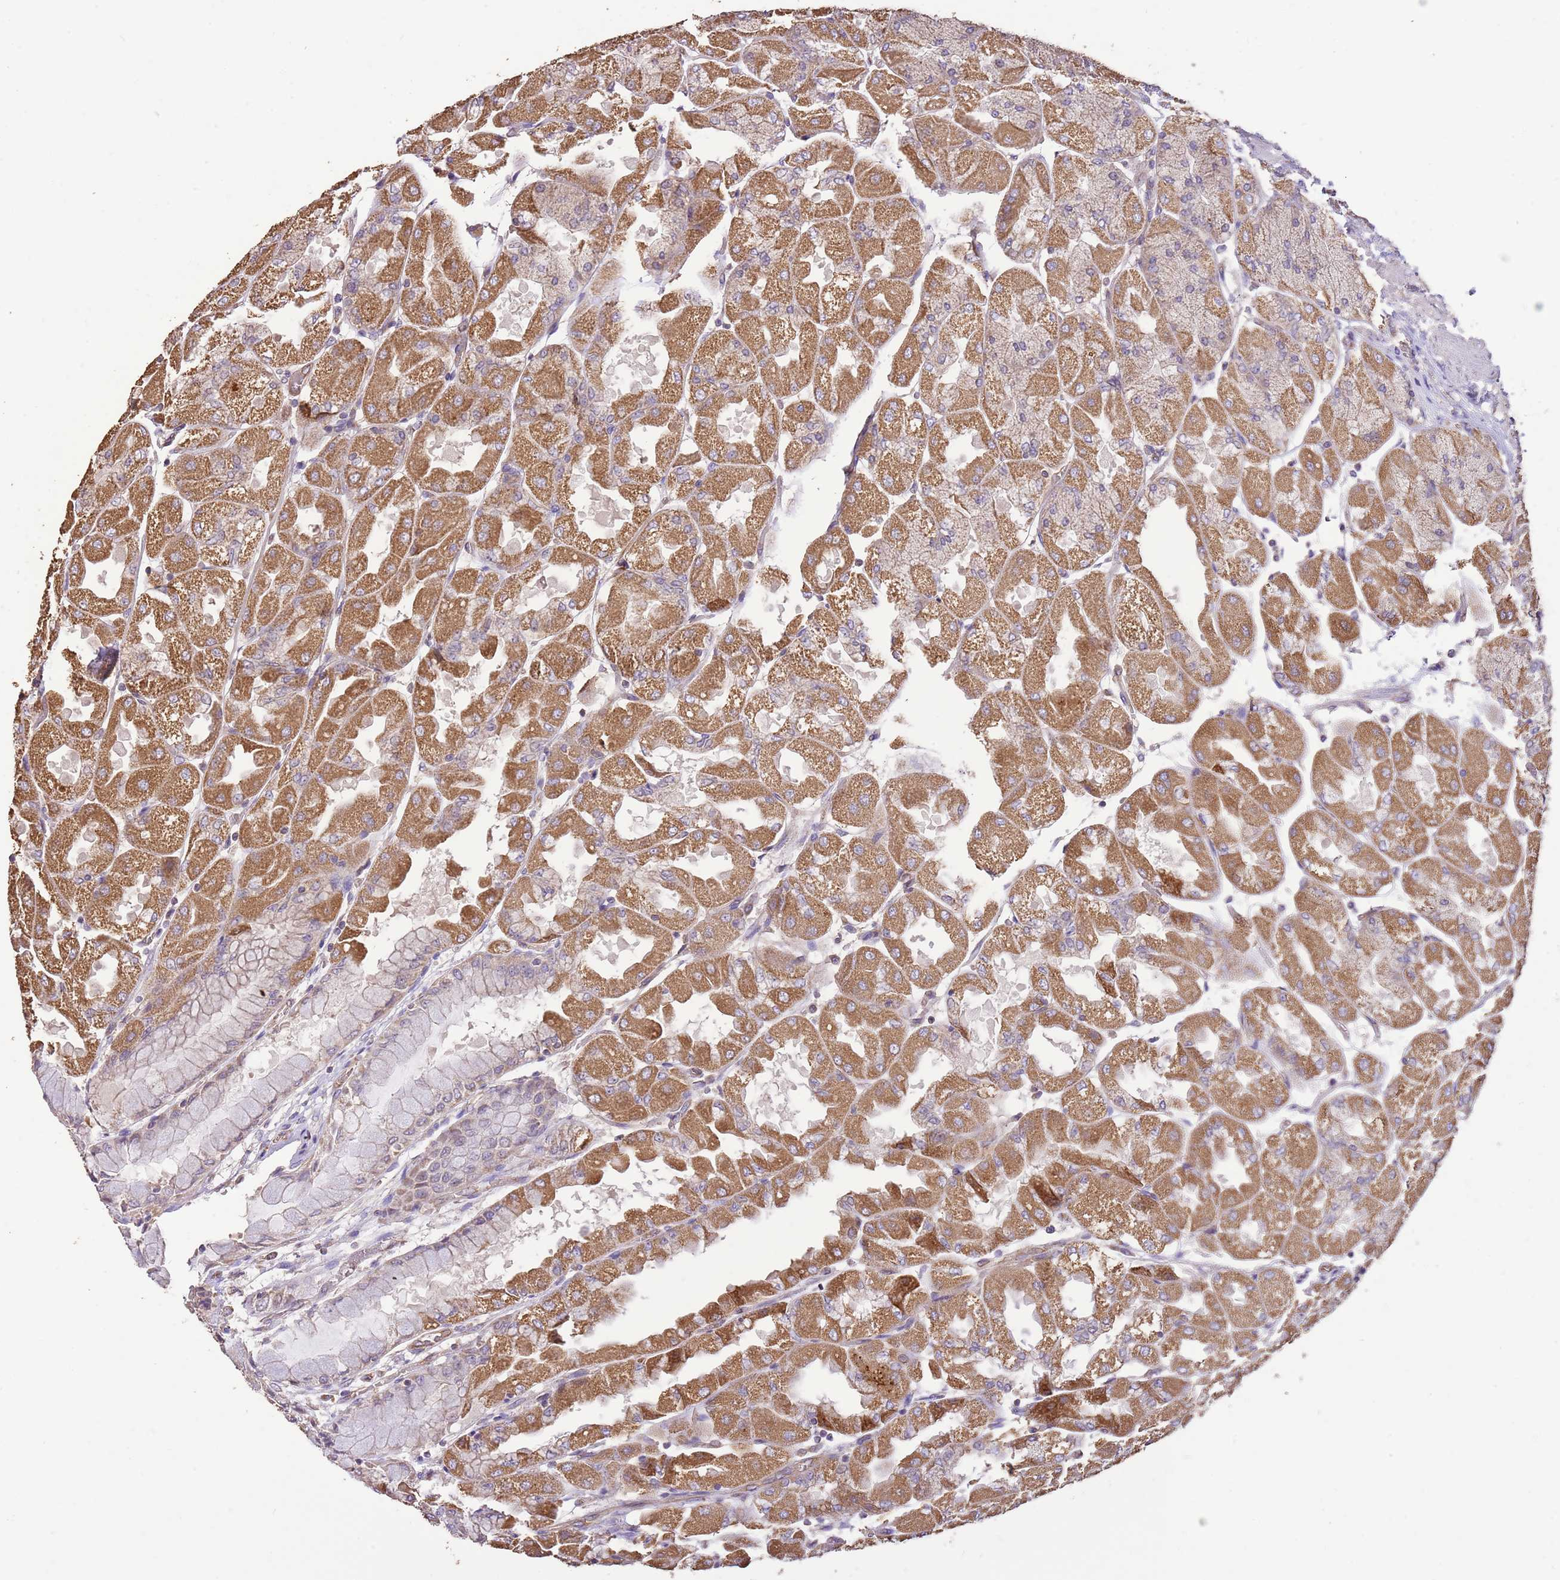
{"staining": {"intensity": "moderate", "quantity": ">75%", "location": "cytoplasmic/membranous"}, "tissue": "stomach", "cell_type": "Glandular cells", "image_type": "normal", "snomed": [{"axis": "morphology", "description": "Normal tissue, NOS"}, {"axis": "topography", "description": "Stomach"}], "caption": "The immunohistochemical stain labels moderate cytoplasmic/membranous positivity in glandular cells of unremarkable stomach.", "gene": "DOCK9", "patient": {"sex": "female", "age": 61}}